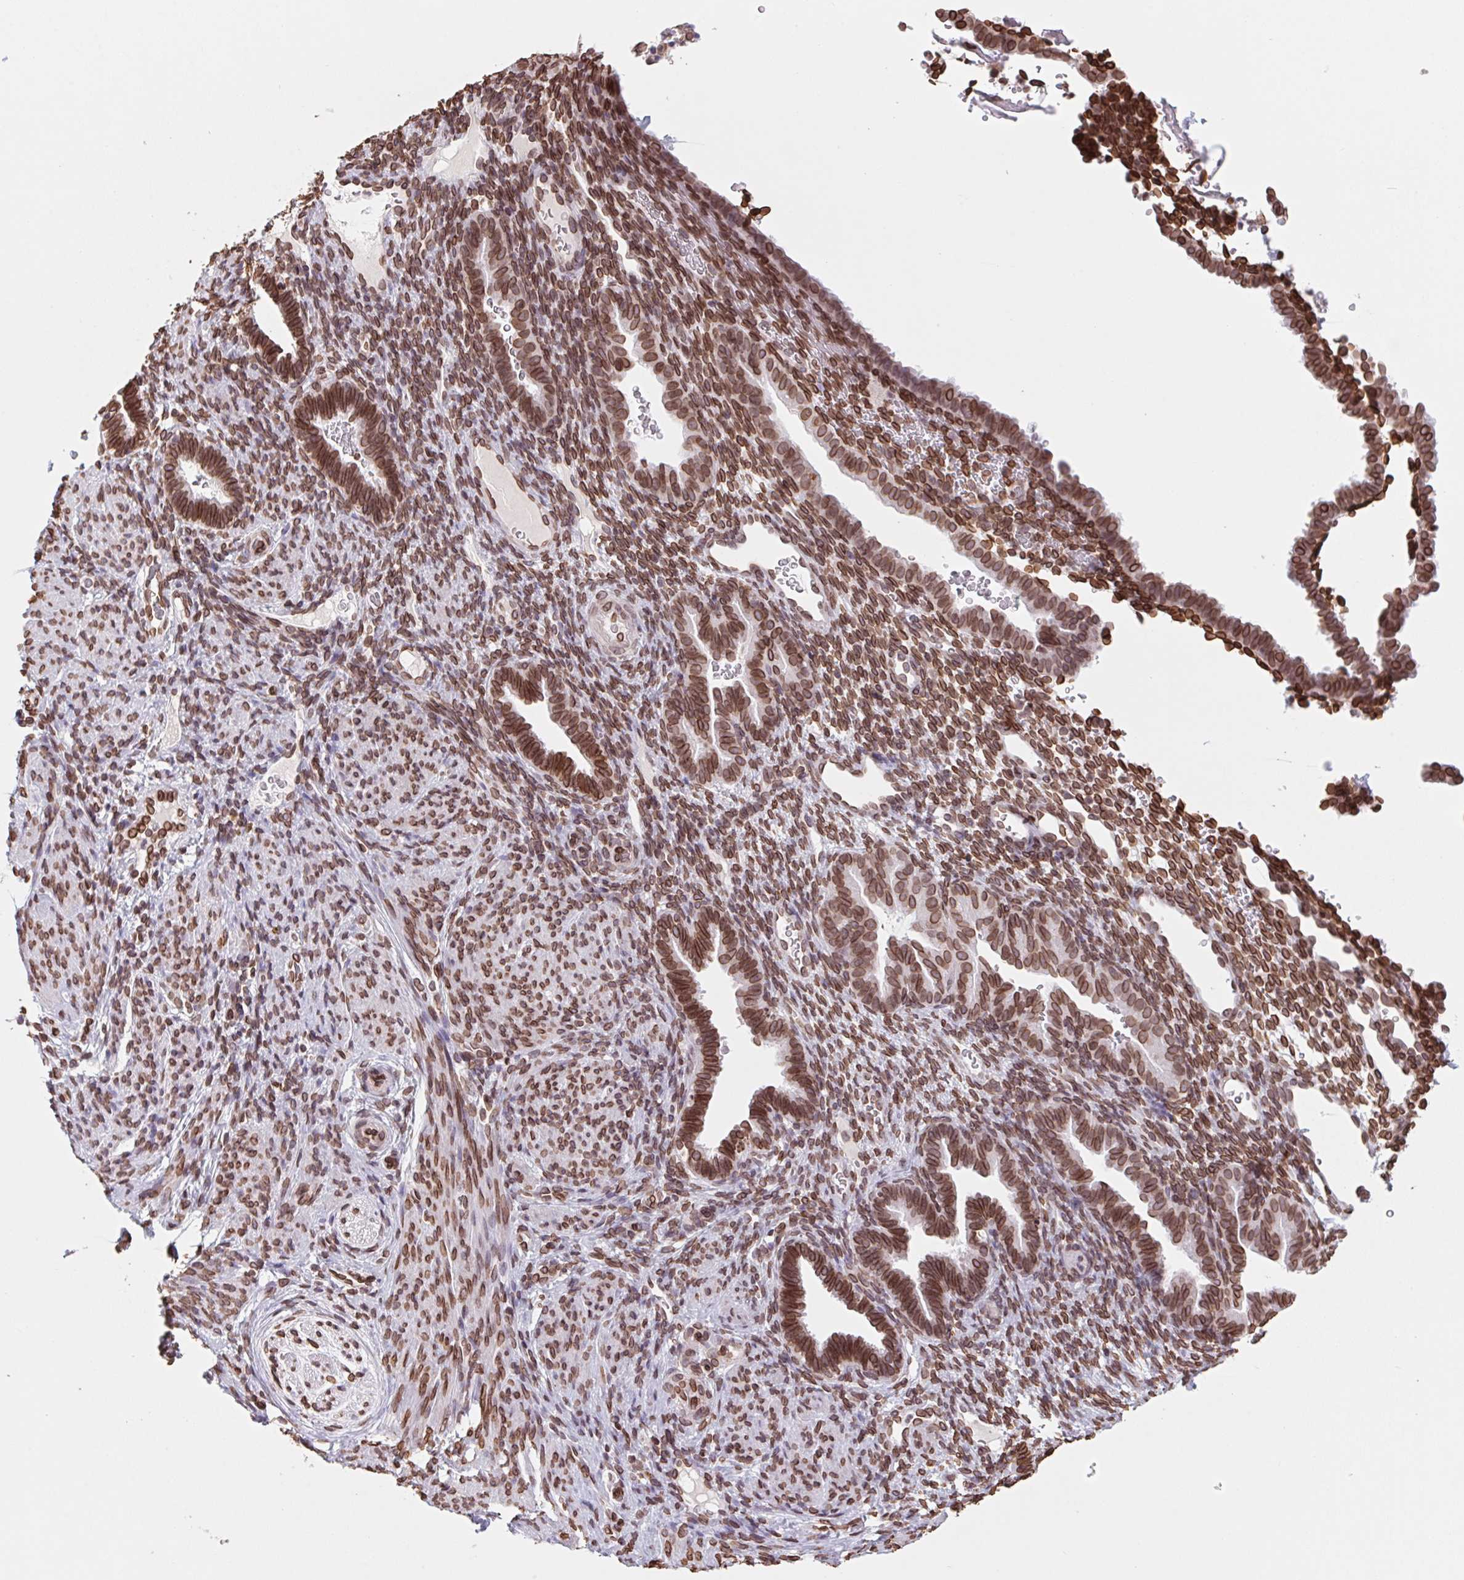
{"staining": {"intensity": "strong", "quantity": ">75%", "location": "cytoplasmic/membranous,nuclear"}, "tissue": "endometrium", "cell_type": "Cells in endometrial stroma", "image_type": "normal", "snomed": [{"axis": "morphology", "description": "Normal tissue, NOS"}, {"axis": "topography", "description": "Endometrium"}], "caption": "The photomicrograph shows staining of unremarkable endometrium, revealing strong cytoplasmic/membranous,nuclear protein positivity (brown color) within cells in endometrial stroma.", "gene": "LMNB2", "patient": {"sex": "female", "age": 34}}